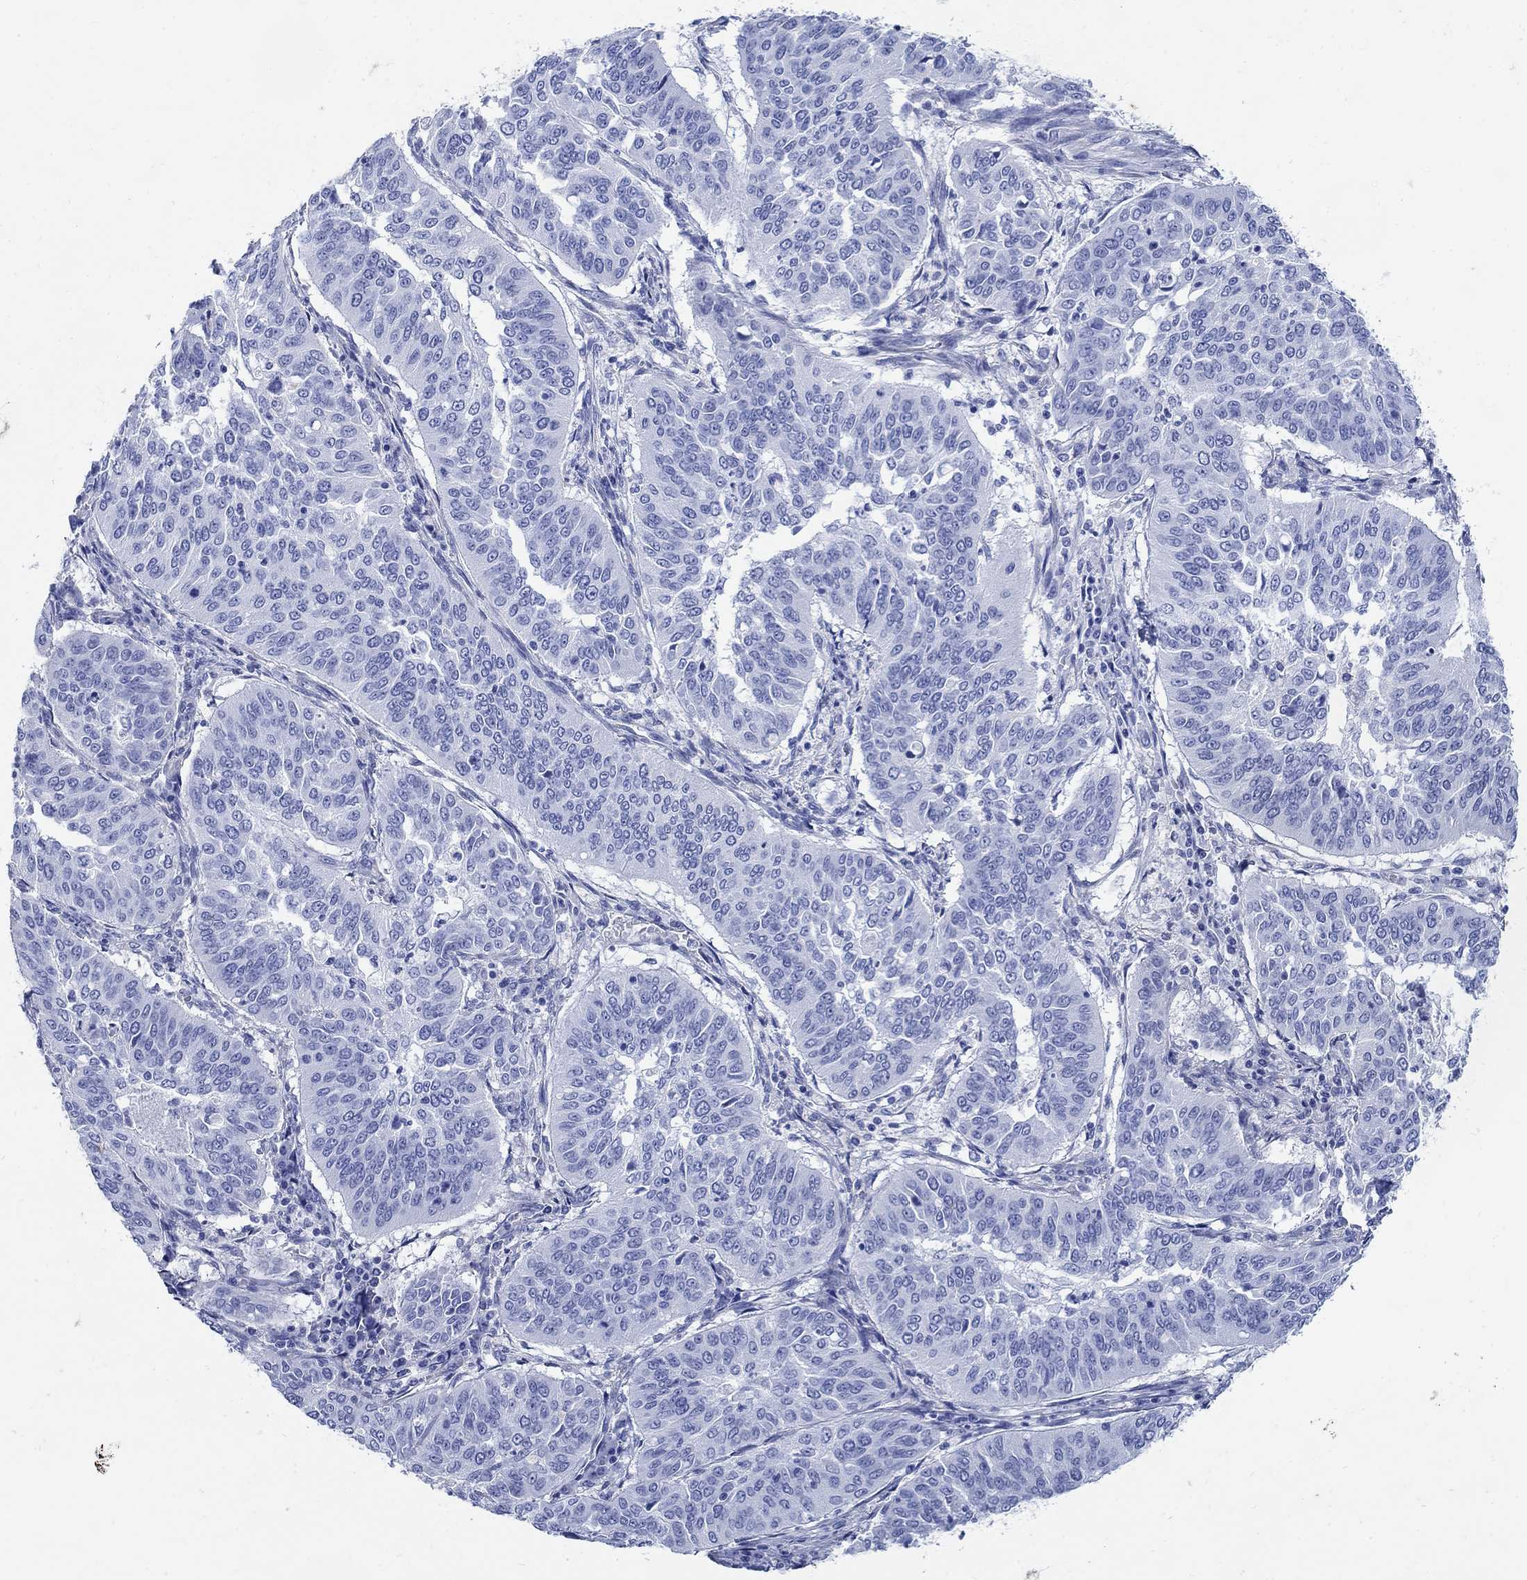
{"staining": {"intensity": "negative", "quantity": "none", "location": "none"}, "tissue": "cervical cancer", "cell_type": "Tumor cells", "image_type": "cancer", "snomed": [{"axis": "morphology", "description": "Normal tissue, NOS"}, {"axis": "morphology", "description": "Squamous cell carcinoma, NOS"}, {"axis": "topography", "description": "Cervix"}], "caption": "This is an immunohistochemistry image of human squamous cell carcinoma (cervical). There is no expression in tumor cells.", "gene": "ZDHHC14", "patient": {"sex": "female", "age": 39}}